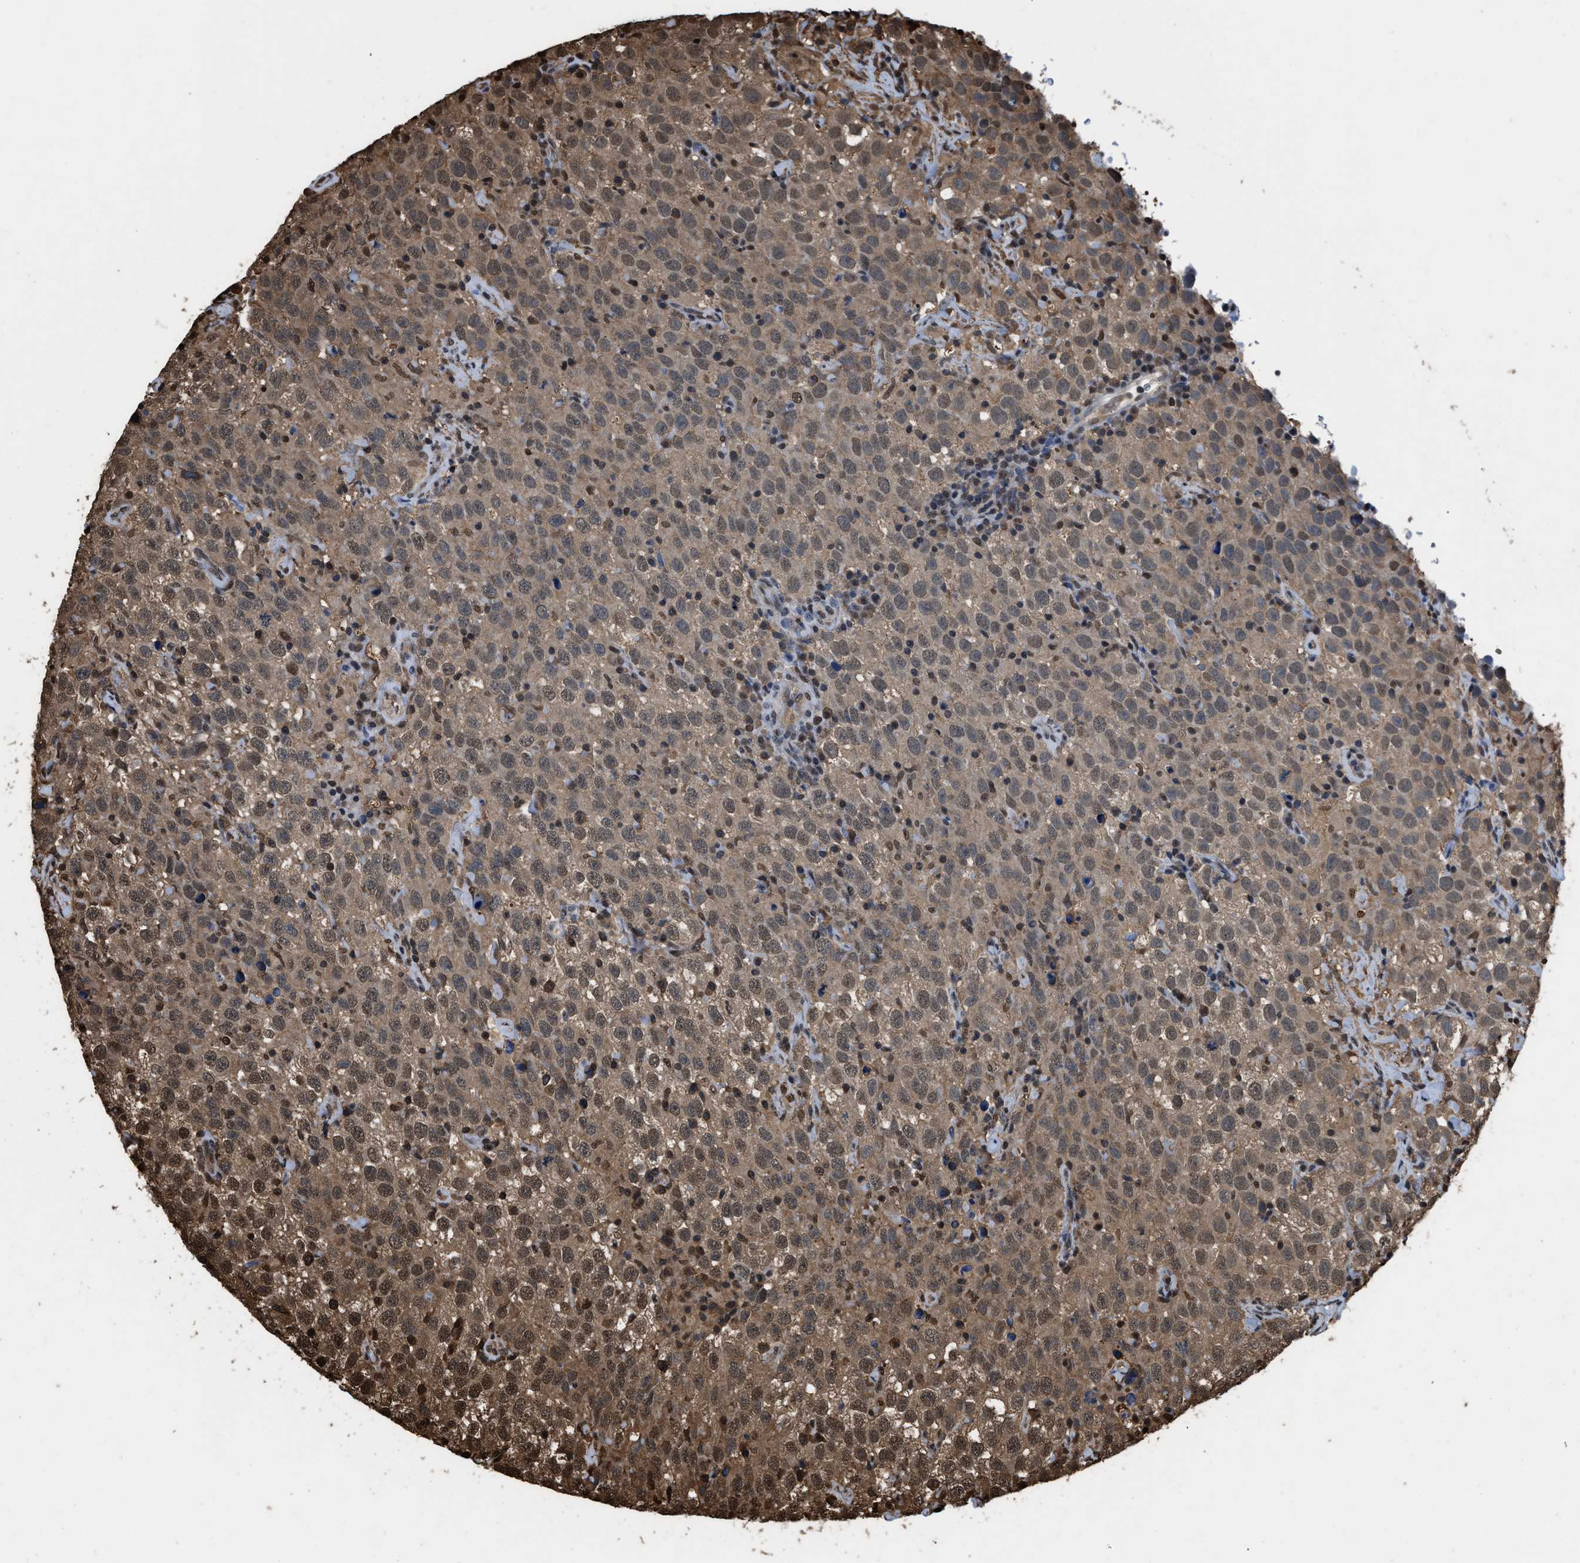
{"staining": {"intensity": "weak", "quantity": ">75%", "location": "cytoplasmic/membranous,nuclear"}, "tissue": "testis cancer", "cell_type": "Tumor cells", "image_type": "cancer", "snomed": [{"axis": "morphology", "description": "Seminoma, NOS"}, {"axis": "topography", "description": "Testis"}], "caption": "Protein staining by immunohistochemistry (IHC) exhibits weak cytoplasmic/membranous and nuclear staining in about >75% of tumor cells in seminoma (testis). Immunohistochemistry stains the protein of interest in brown and the nuclei are stained blue.", "gene": "FNTA", "patient": {"sex": "male", "age": 41}}